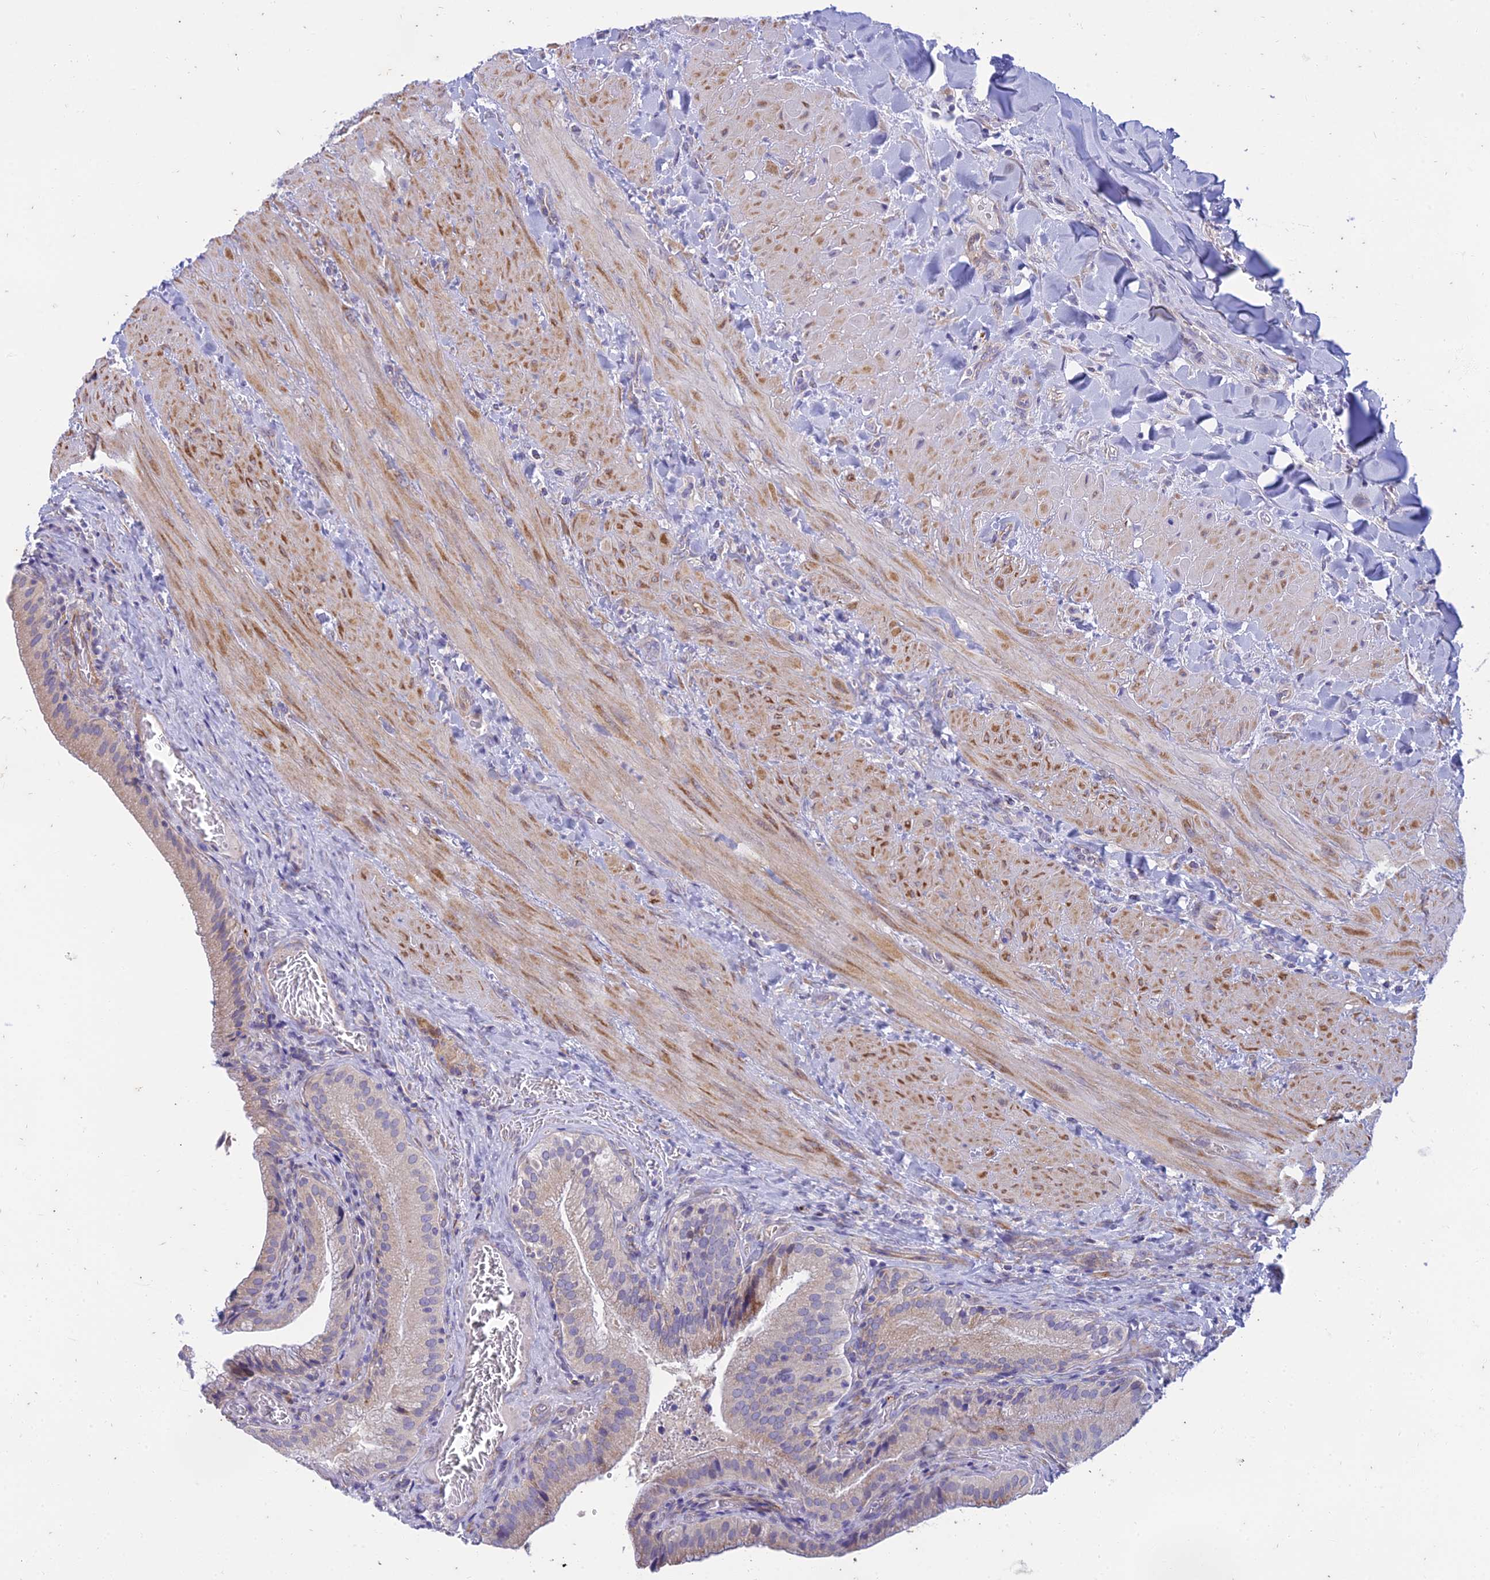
{"staining": {"intensity": "weak", "quantity": "25%-75%", "location": "cytoplasmic/membranous"}, "tissue": "gallbladder", "cell_type": "Glandular cells", "image_type": "normal", "snomed": [{"axis": "morphology", "description": "Normal tissue, NOS"}, {"axis": "topography", "description": "Gallbladder"}], "caption": "A brown stain highlights weak cytoplasmic/membranous positivity of a protein in glandular cells of normal gallbladder. (Brightfield microscopy of DAB IHC at high magnification).", "gene": "PTCD2", "patient": {"sex": "male", "age": 24}}